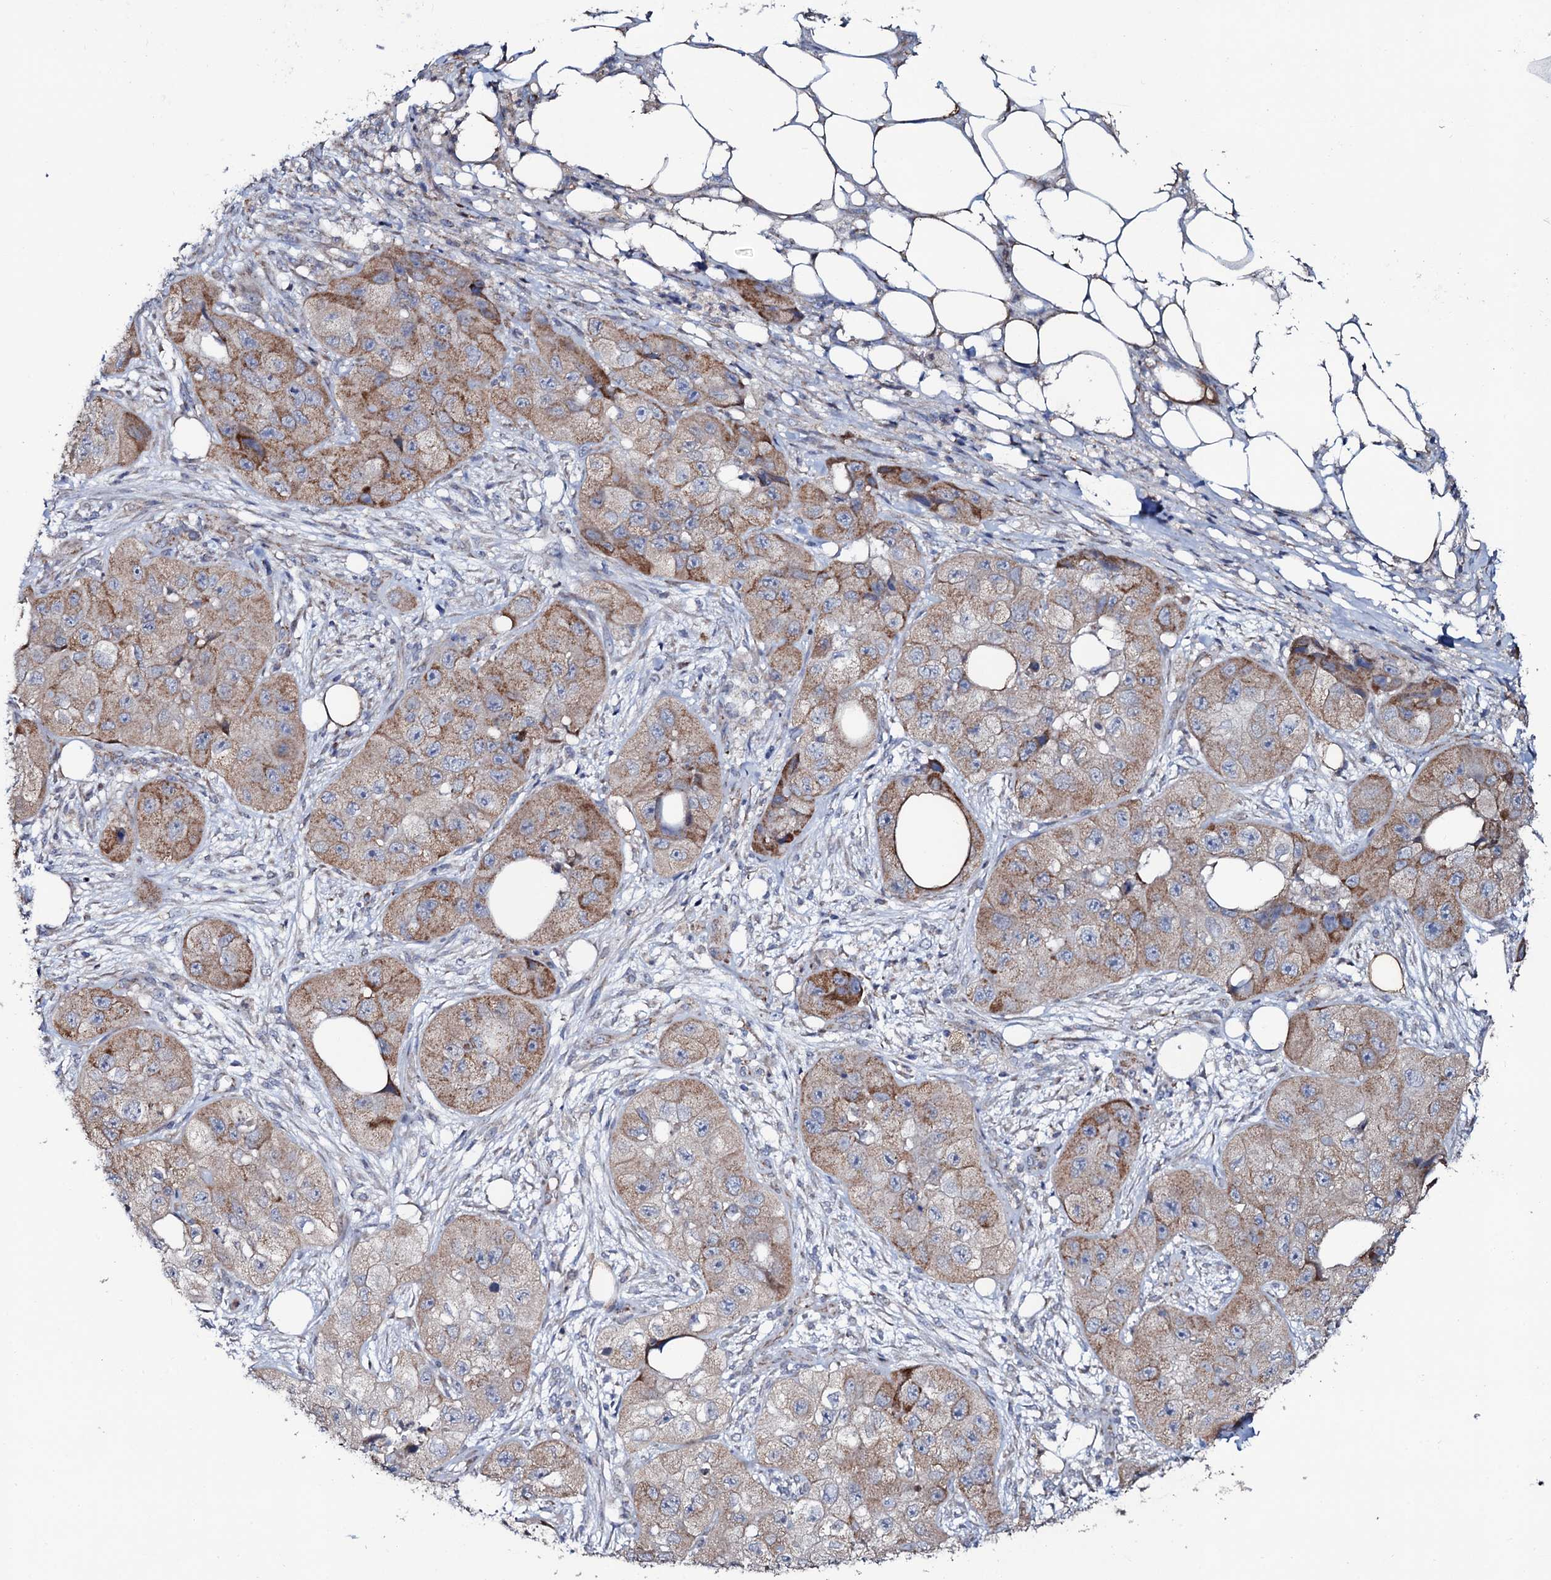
{"staining": {"intensity": "moderate", "quantity": ">75%", "location": "cytoplasmic/membranous"}, "tissue": "skin cancer", "cell_type": "Tumor cells", "image_type": "cancer", "snomed": [{"axis": "morphology", "description": "Squamous cell carcinoma, NOS"}, {"axis": "topography", "description": "Skin"}, {"axis": "topography", "description": "Subcutis"}], "caption": "Approximately >75% of tumor cells in human skin cancer (squamous cell carcinoma) show moderate cytoplasmic/membranous protein expression as visualized by brown immunohistochemical staining.", "gene": "PPP1R3D", "patient": {"sex": "male", "age": 73}}